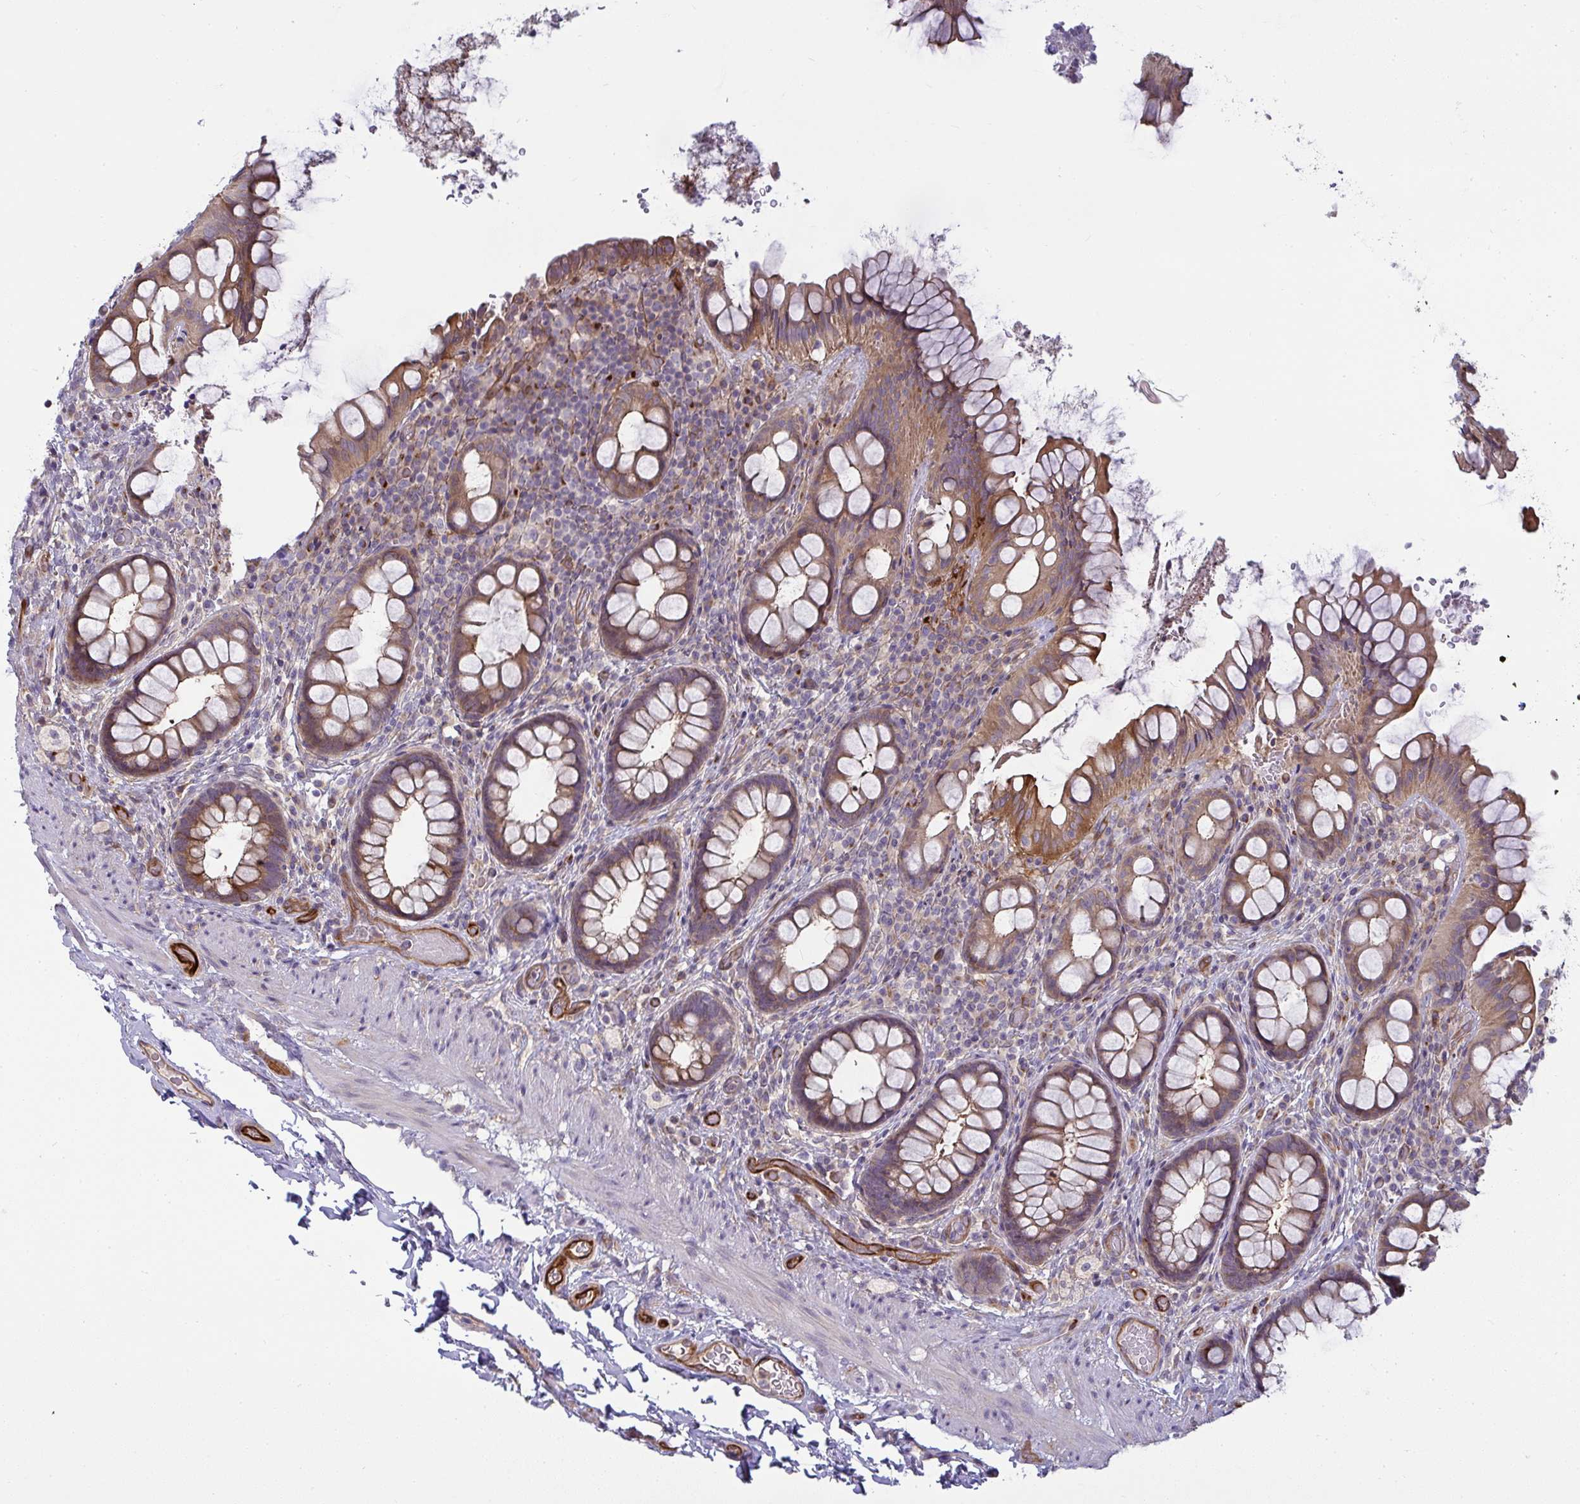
{"staining": {"intensity": "moderate", "quantity": ">75%", "location": "cytoplasmic/membranous"}, "tissue": "rectum", "cell_type": "Glandular cells", "image_type": "normal", "snomed": [{"axis": "morphology", "description": "Normal tissue, NOS"}, {"axis": "topography", "description": "Rectum"}, {"axis": "topography", "description": "Peripheral nerve tissue"}], "caption": "The immunohistochemical stain labels moderate cytoplasmic/membranous positivity in glandular cells of benign rectum.", "gene": "IFIT3", "patient": {"sex": "female", "age": 69}}